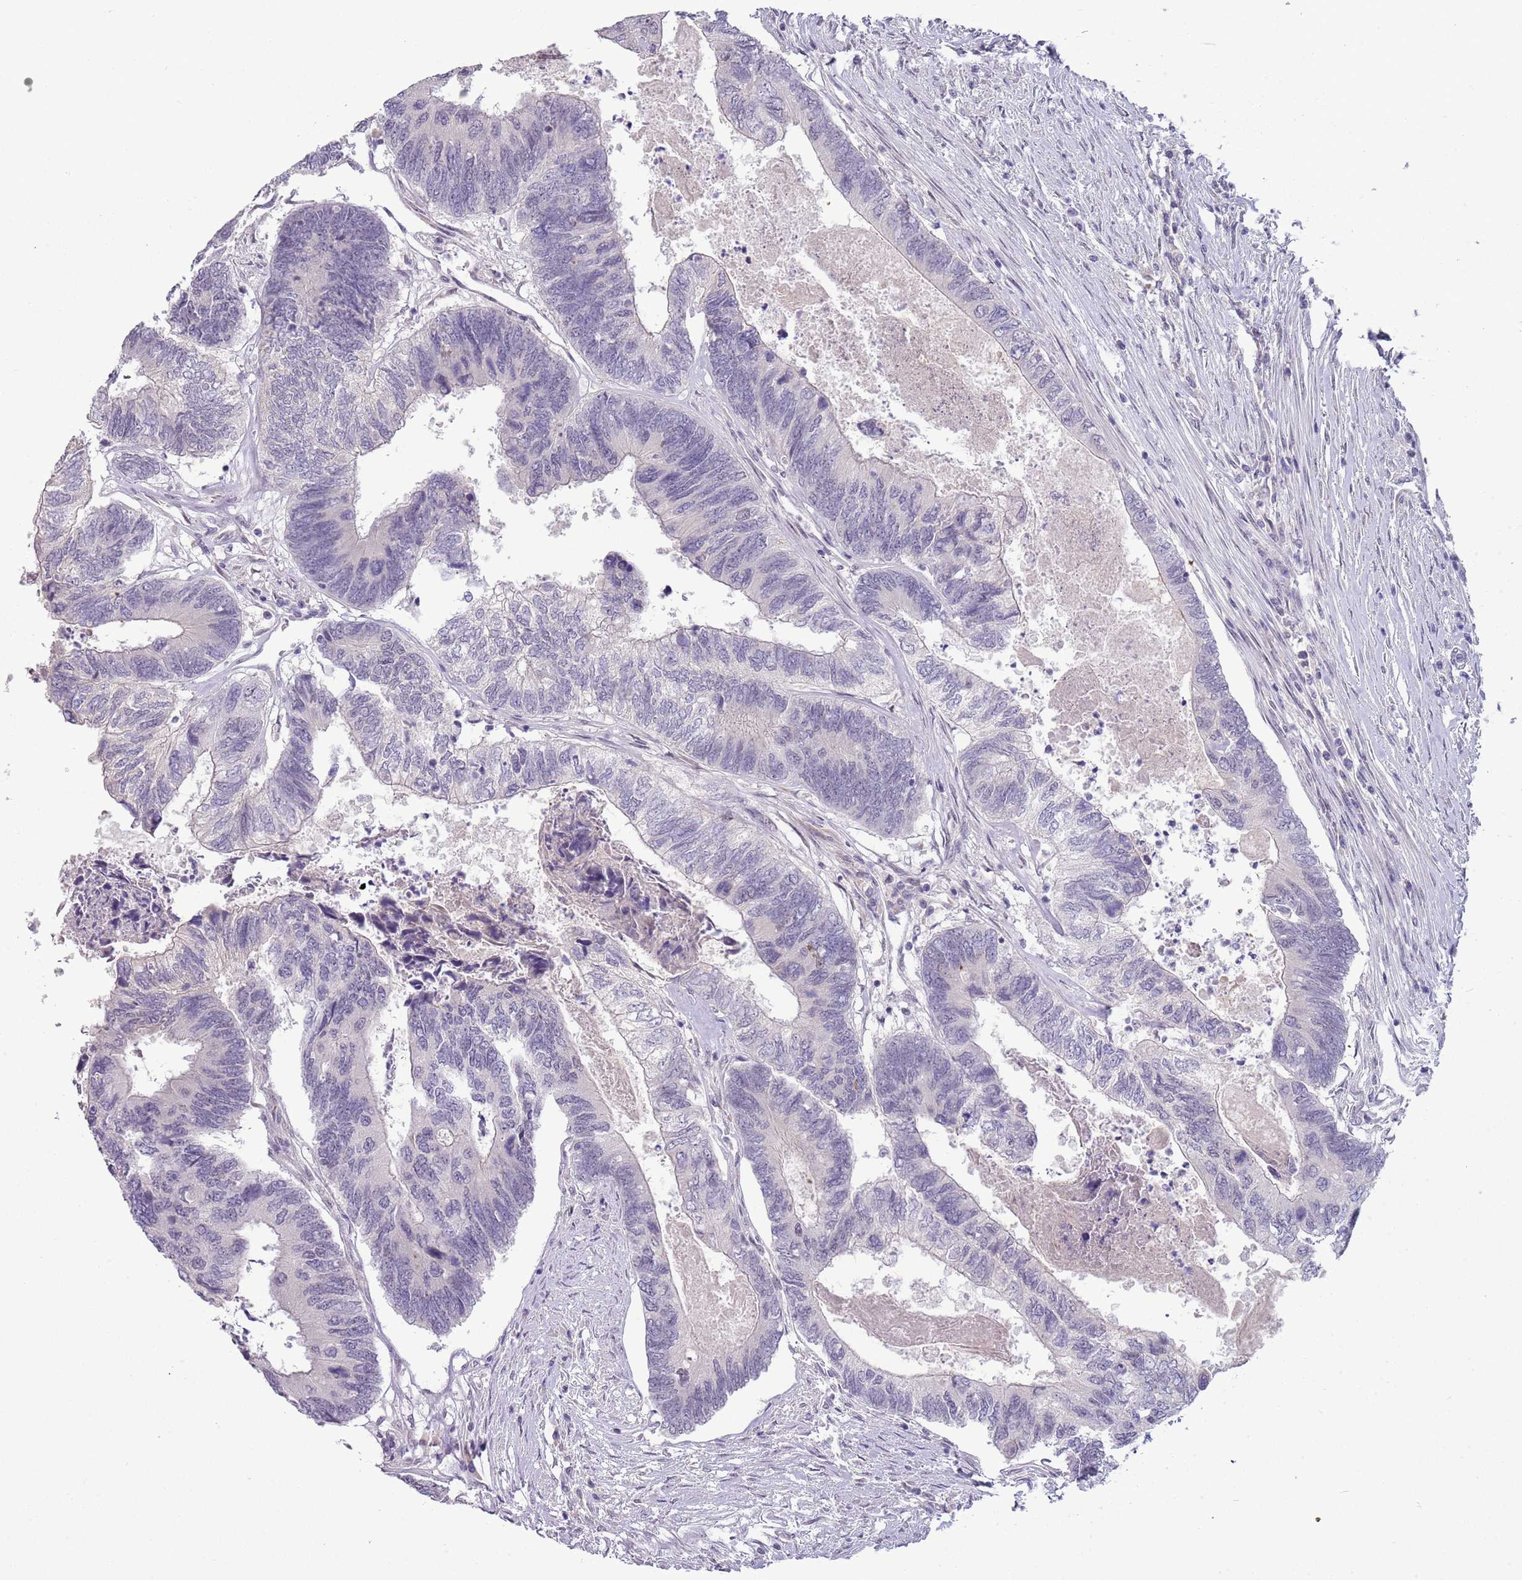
{"staining": {"intensity": "negative", "quantity": "none", "location": "none"}, "tissue": "colorectal cancer", "cell_type": "Tumor cells", "image_type": "cancer", "snomed": [{"axis": "morphology", "description": "Adenocarcinoma, NOS"}, {"axis": "topography", "description": "Colon"}], "caption": "A photomicrograph of human colorectal adenocarcinoma is negative for staining in tumor cells.", "gene": "NBPF3", "patient": {"sex": "female", "age": 67}}